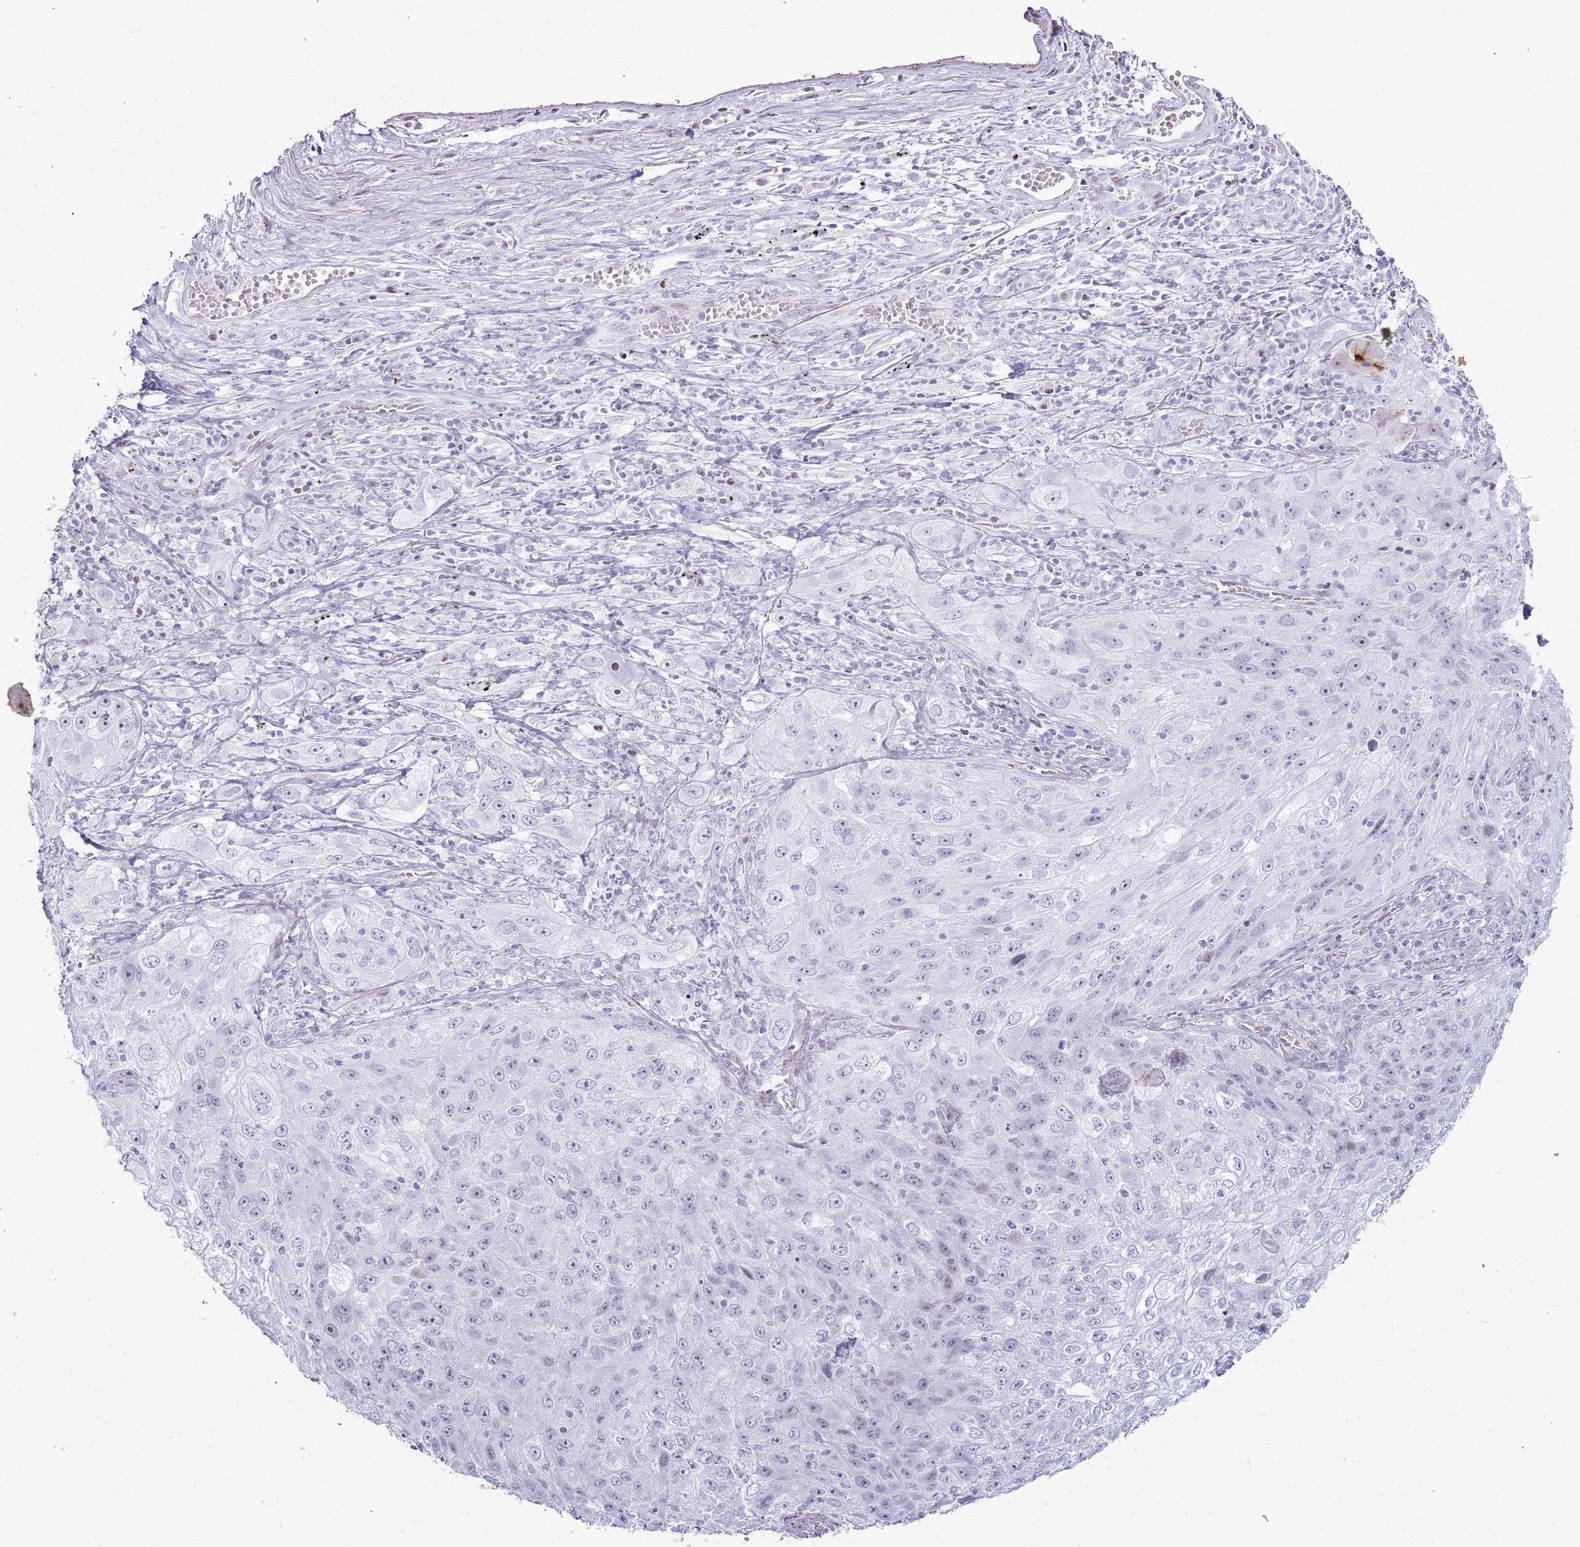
{"staining": {"intensity": "negative", "quantity": "none", "location": "none"}, "tissue": "lung cancer", "cell_type": "Tumor cells", "image_type": "cancer", "snomed": [{"axis": "morphology", "description": "Squamous cell carcinoma, NOS"}, {"axis": "topography", "description": "Lung"}], "caption": "Immunohistochemistry (IHC) micrograph of lung cancer (squamous cell carcinoma) stained for a protein (brown), which shows no staining in tumor cells. Brightfield microscopy of immunohistochemistry stained with DAB (brown) and hematoxylin (blue), captured at high magnification.", "gene": "ASIP", "patient": {"sex": "female", "age": 69}}